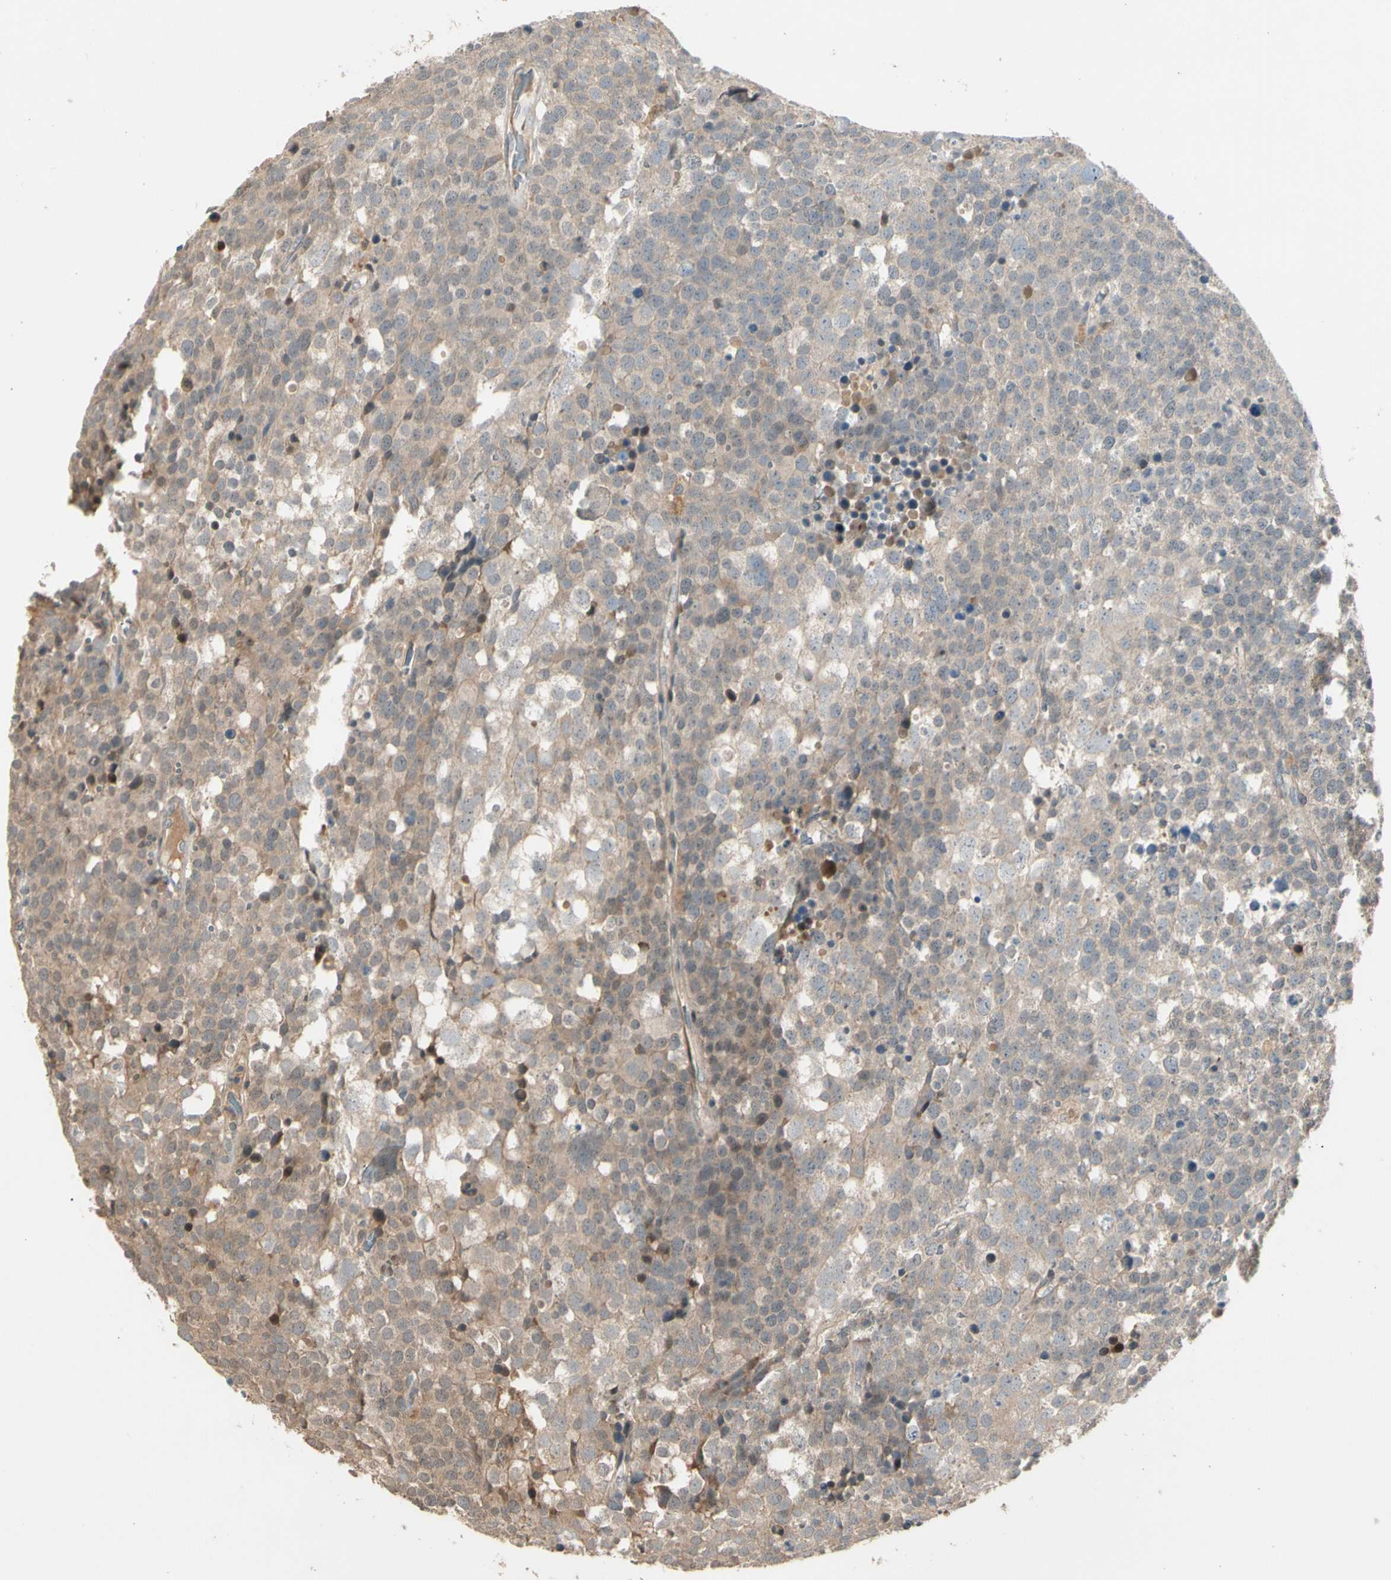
{"staining": {"intensity": "weak", "quantity": ">75%", "location": "cytoplasmic/membranous"}, "tissue": "testis cancer", "cell_type": "Tumor cells", "image_type": "cancer", "snomed": [{"axis": "morphology", "description": "Seminoma, NOS"}, {"axis": "topography", "description": "Testis"}], "caption": "A brown stain shows weak cytoplasmic/membranous expression of a protein in human seminoma (testis) tumor cells.", "gene": "ATG4C", "patient": {"sex": "male", "age": 71}}